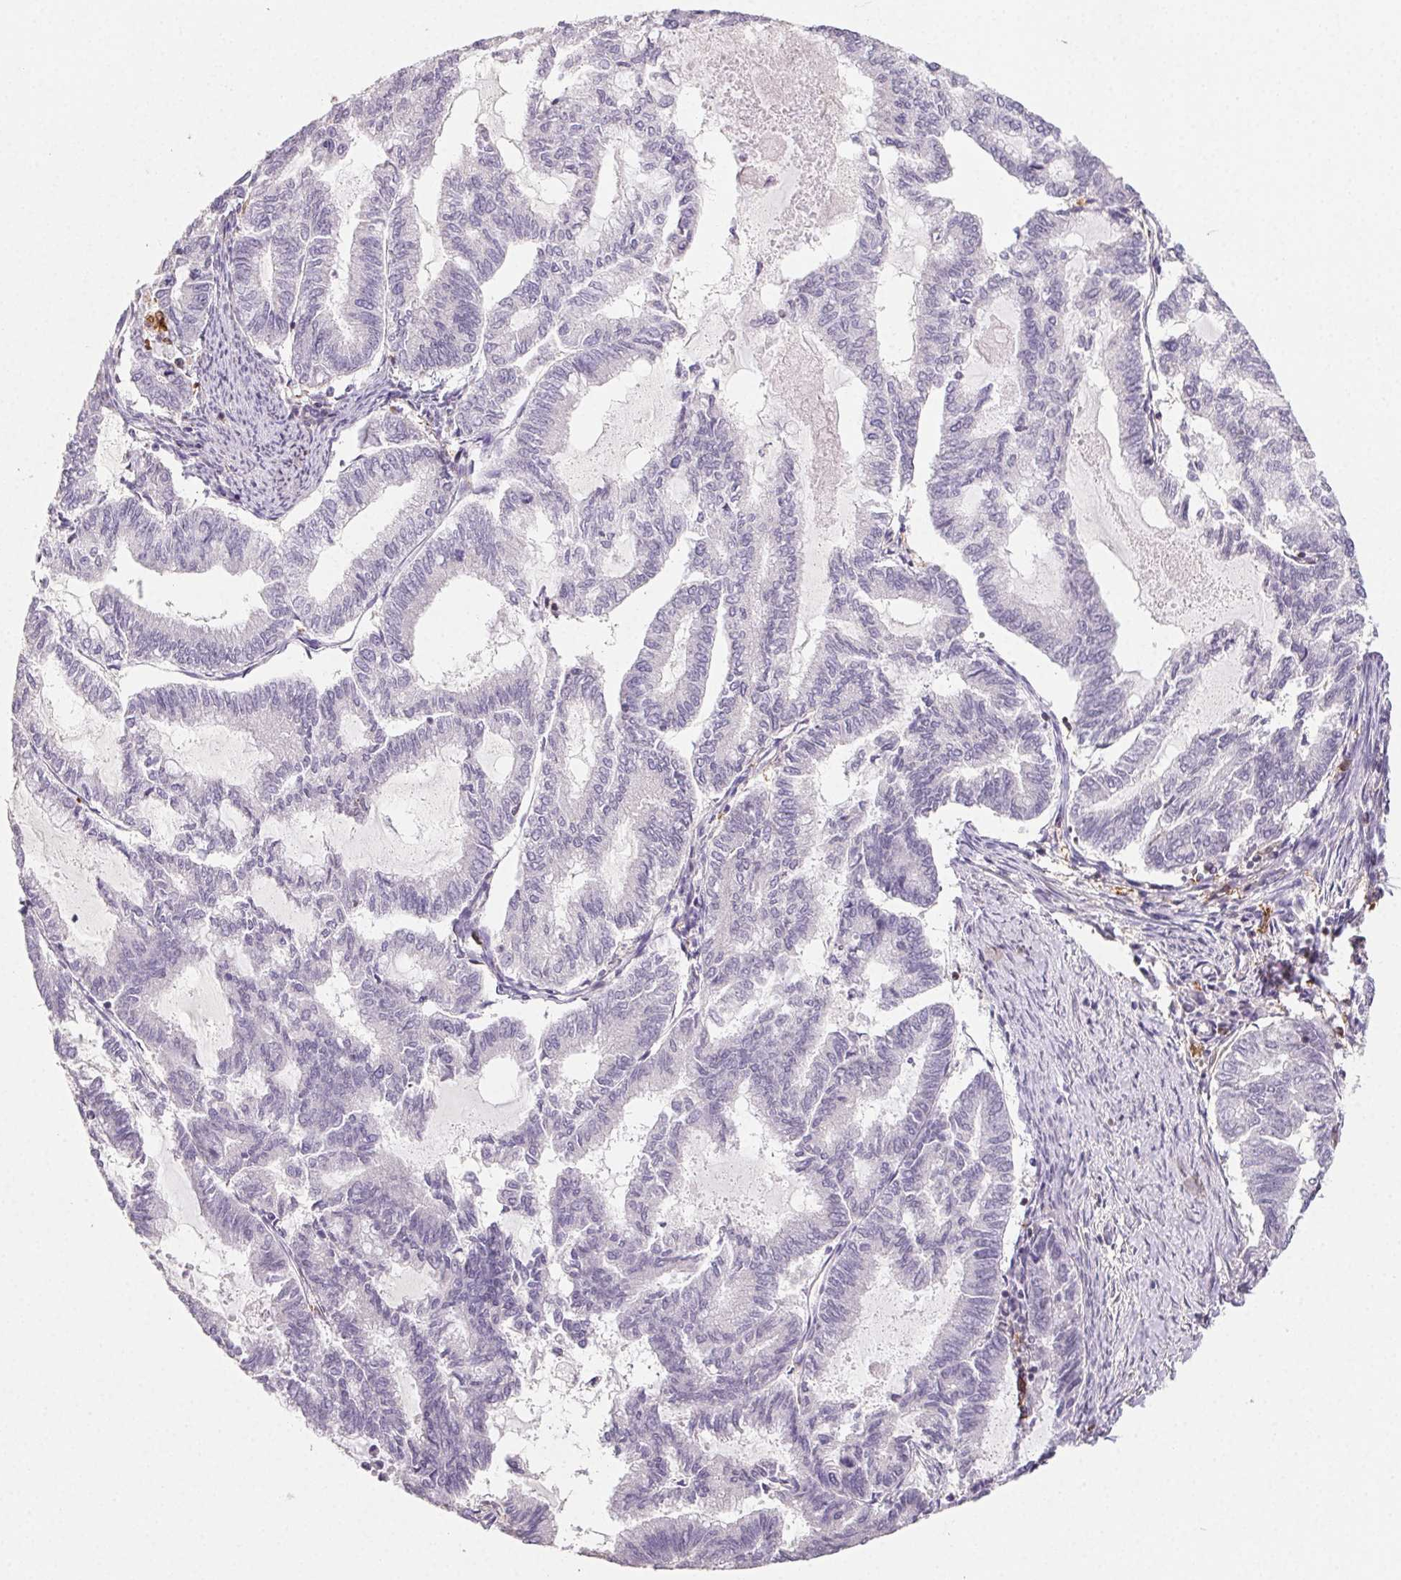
{"staining": {"intensity": "negative", "quantity": "none", "location": "none"}, "tissue": "endometrial cancer", "cell_type": "Tumor cells", "image_type": "cancer", "snomed": [{"axis": "morphology", "description": "Adenocarcinoma, NOS"}, {"axis": "topography", "description": "Endometrium"}], "caption": "This is a histopathology image of immunohistochemistry (IHC) staining of endometrial cancer (adenocarcinoma), which shows no positivity in tumor cells. (Brightfield microscopy of DAB IHC at high magnification).", "gene": "GBP1", "patient": {"sex": "female", "age": 79}}